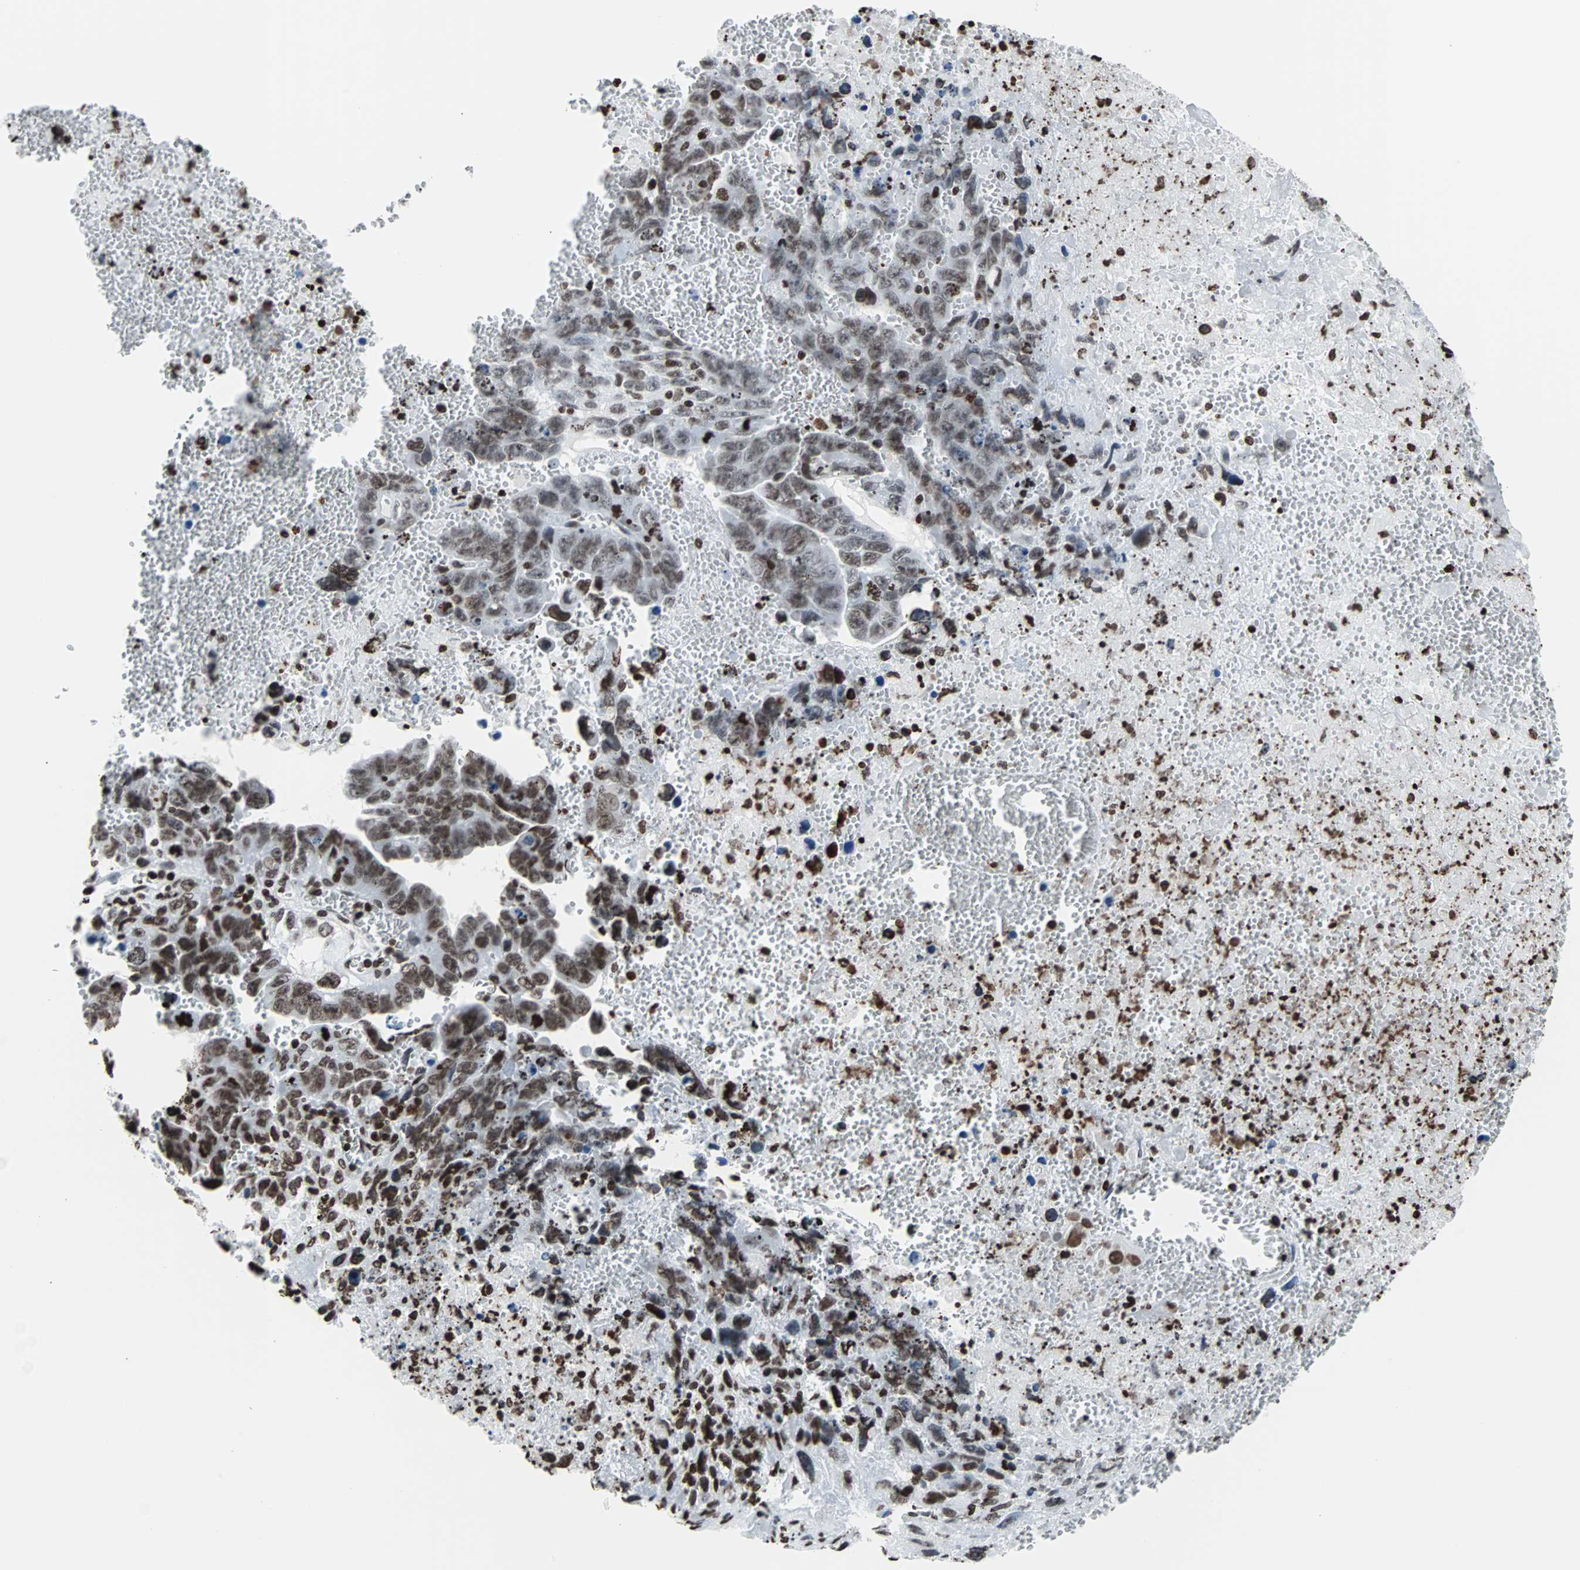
{"staining": {"intensity": "moderate", "quantity": ">75%", "location": "nuclear"}, "tissue": "testis cancer", "cell_type": "Tumor cells", "image_type": "cancer", "snomed": [{"axis": "morphology", "description": "Carcinoma, Embryonal, NOS"}, {"axis": "topography", "description": "Testis"}], "caption": "Immunohistochemistry (IHC) micrograph of neoplastic tissue: human testis embryonal carcinoma stained using immunohistochemistry (IHC) exhibits medium levels of moderate protein expression localized specifically in the nuclear of tumor cells, appearing as a nuclear brown color.", "gene": "H2BC18", "patient": {"sex": "male", "age": 28}}